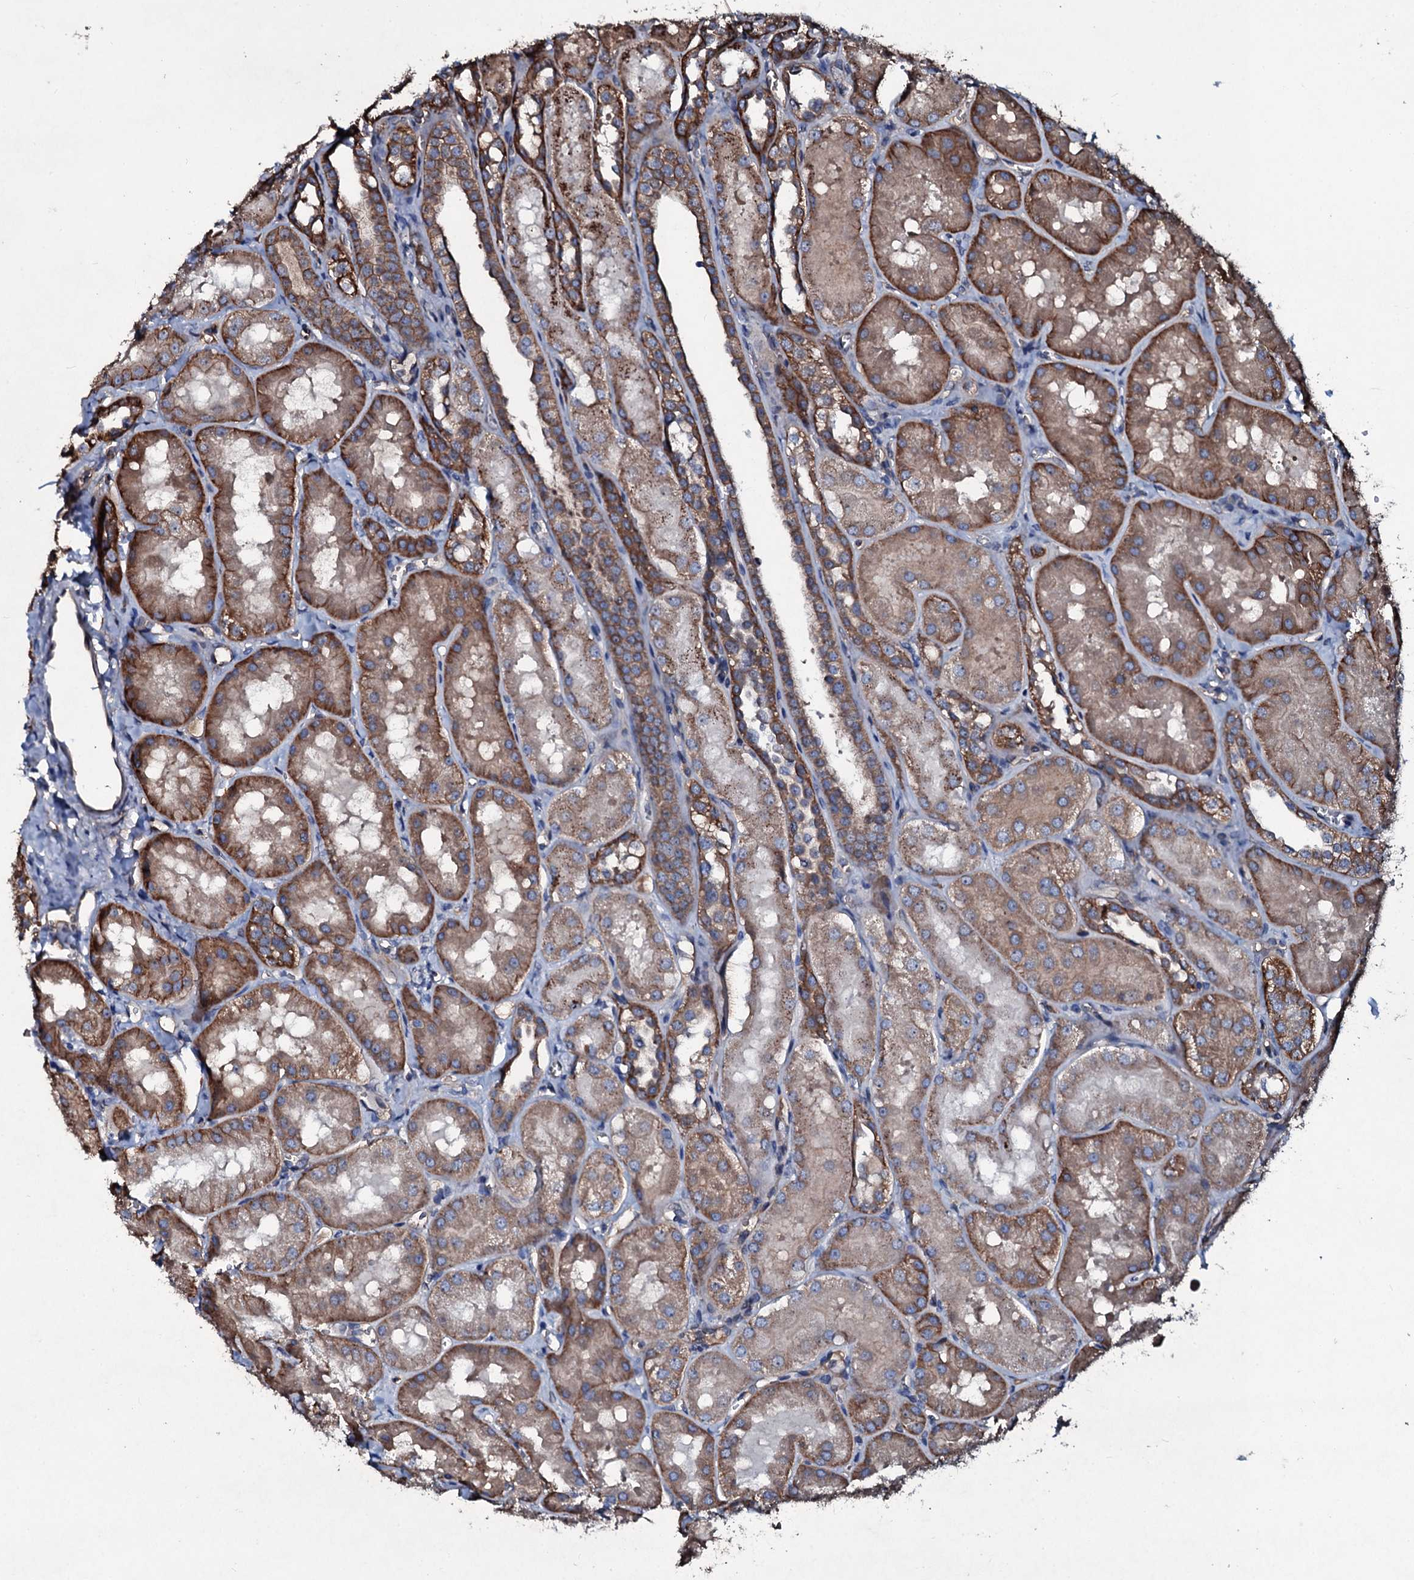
{"staining": {"intensity": "weak", "quantity": "<25%", "location": "cytoplasmic/membranous"}, "tissue": "kidney", "cell_type": "Cells in glomeruli", "image_type": "normal", "snomed": [{"axis": "morphology", "description": "Normal tissue, NOS"}, {"axis": "topography", "description": "Kidney"}, {"axis": "topography", "description": "Urinary bladder"}], "caption": "Normal kidney was stained to show a protein in brown. There is no significant expression in cells in glomeruli. (DAB (3,3'-diaminobenzidine) IHC, high magnification).", "gene": "DMAC2", "patient": {"sex": "male", "age": 16}}